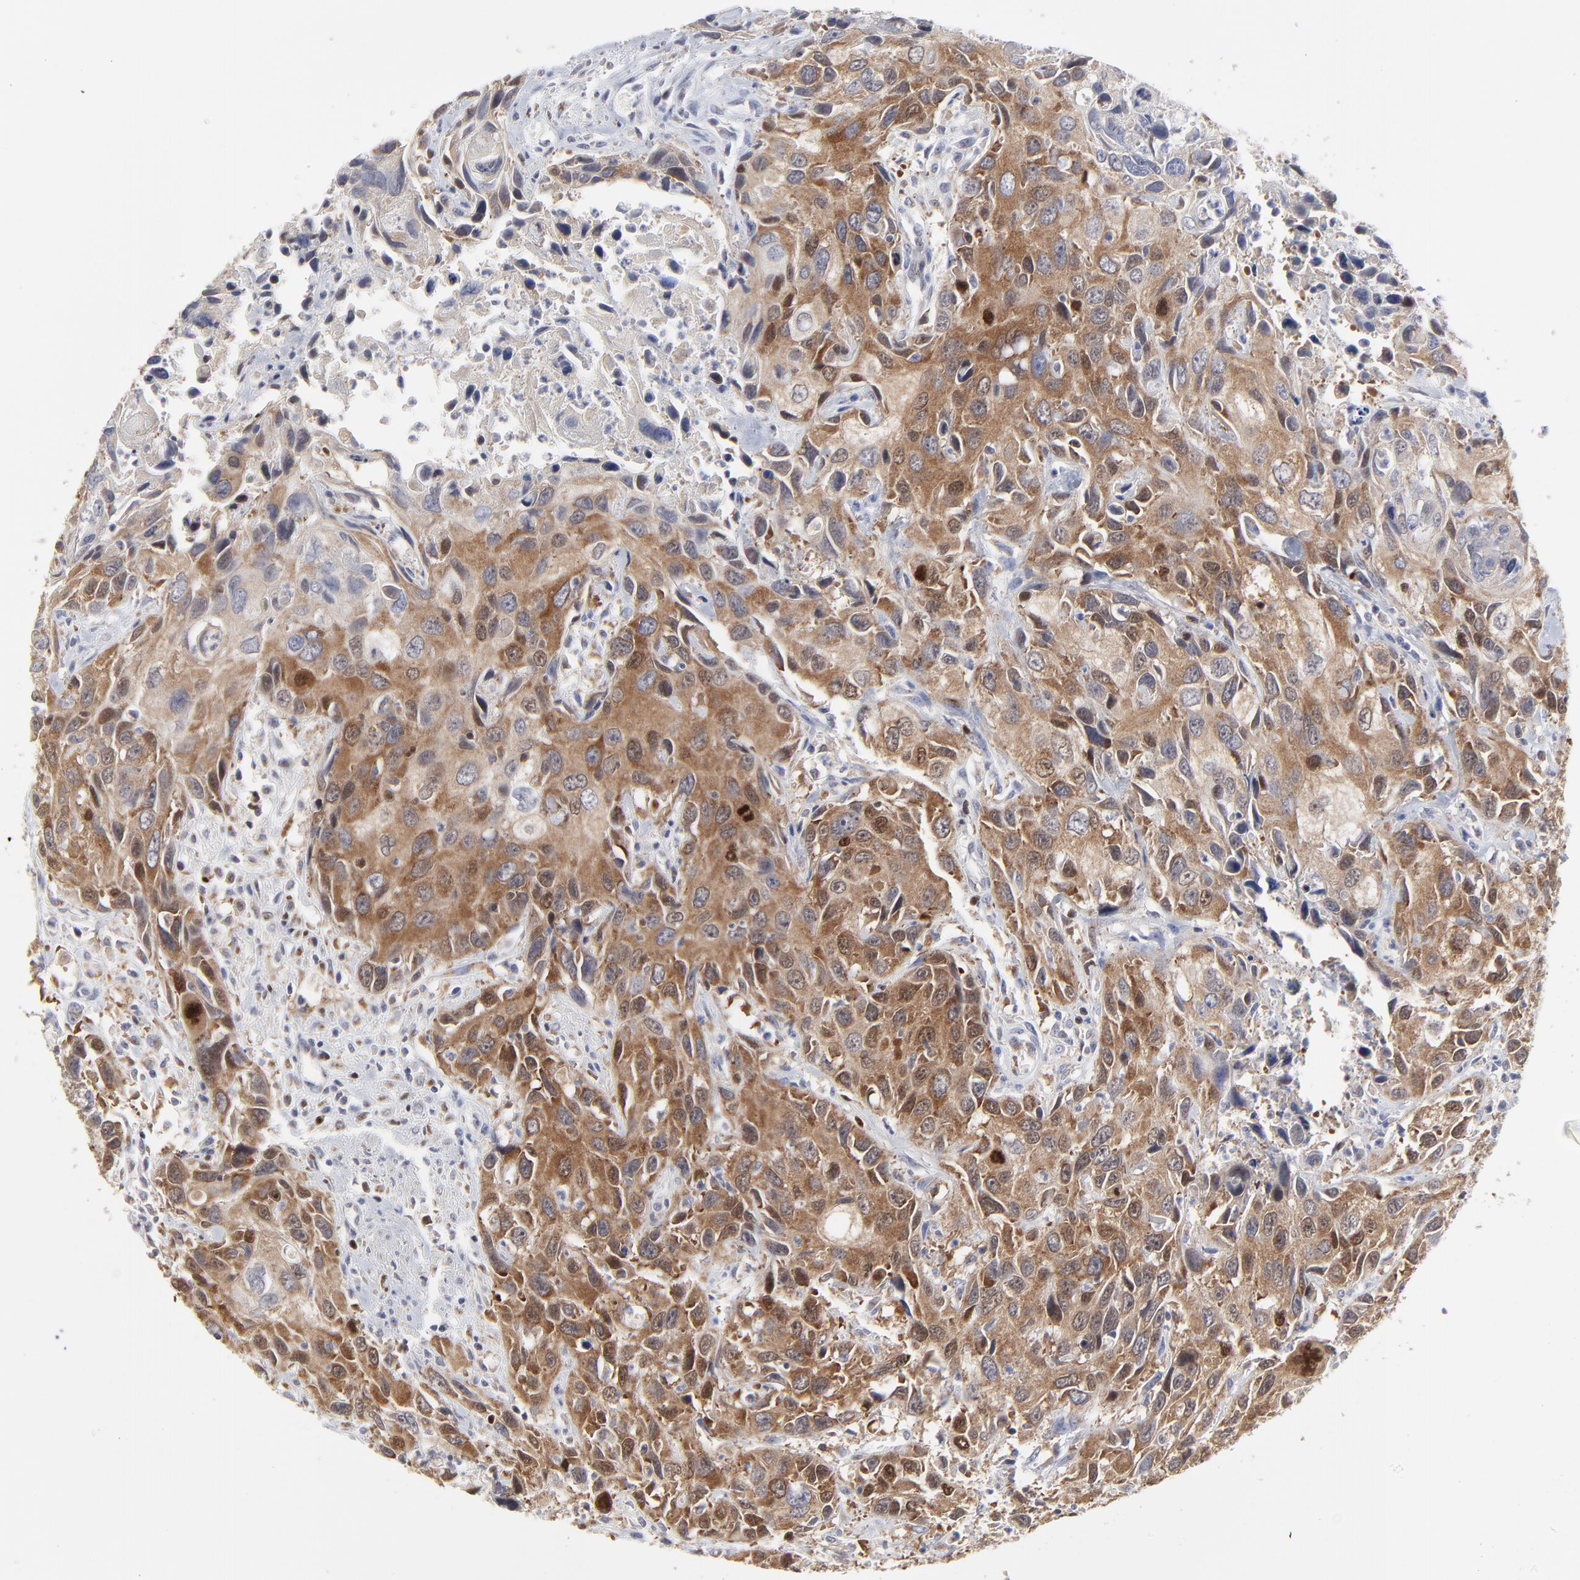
{"staining": {"intensity": "moderate", "quantity": ">75%", "location": "cytoplasmic/membranous"}, "tissue": "urothelial cancer", "cell_type": "Tumor cells", "image_type": "cancer", "snomed": [{"axis": "morphology", "description": "Urothelial carcinoma, High grade"}, {"axis": "topography", "description": "Urinary bladder"}], "caption": "Human urothelial cancer stained for a protein (brown) reveals moderate cytoplasmic/membranous positive staining in approximately >75% of tumor cells.", "gene": "NCAPH", "patient": {"sex": "male", "age": 71}}